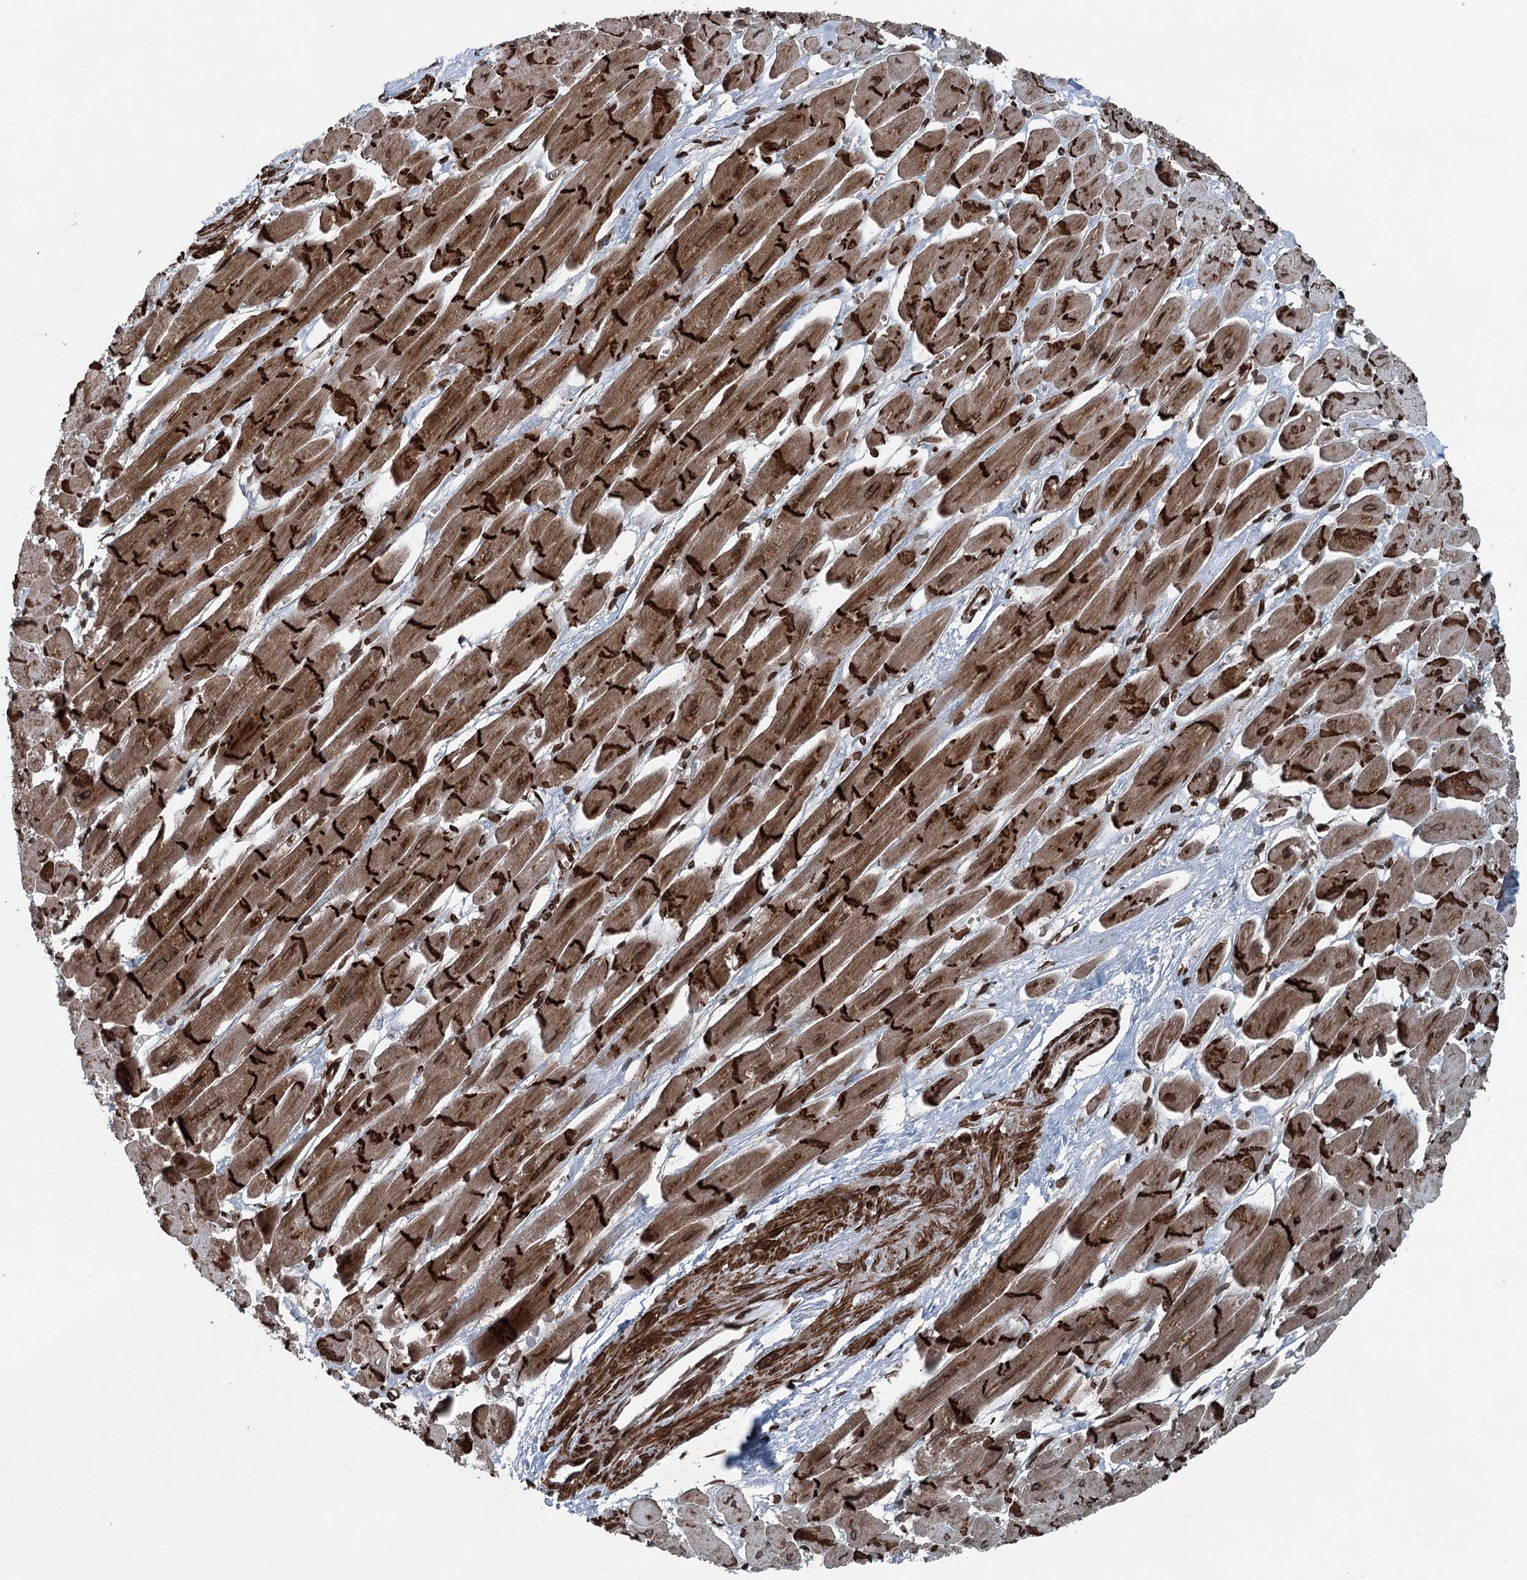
{"staining": {"intensity": "strong", "quantity": ">75%", "location": "cytoplasmic/membranous"}, "tissue": "heart muscle", "cell_type": "Cardiomyocytes", "image_type": "normal", "snomed": [{"axis": "morphology", "description": "Normal tissue, NOS"}, {"axis": "topography", "description": "Heart"}], "caption": "Protein expression by IHC exhibits strong cytoplasmic/membranous expression in about >75% of cardiomyocytes in normal heart muscle.", "gene": "BCKDHA", "patient": {"sex": "female", "age": 54}}